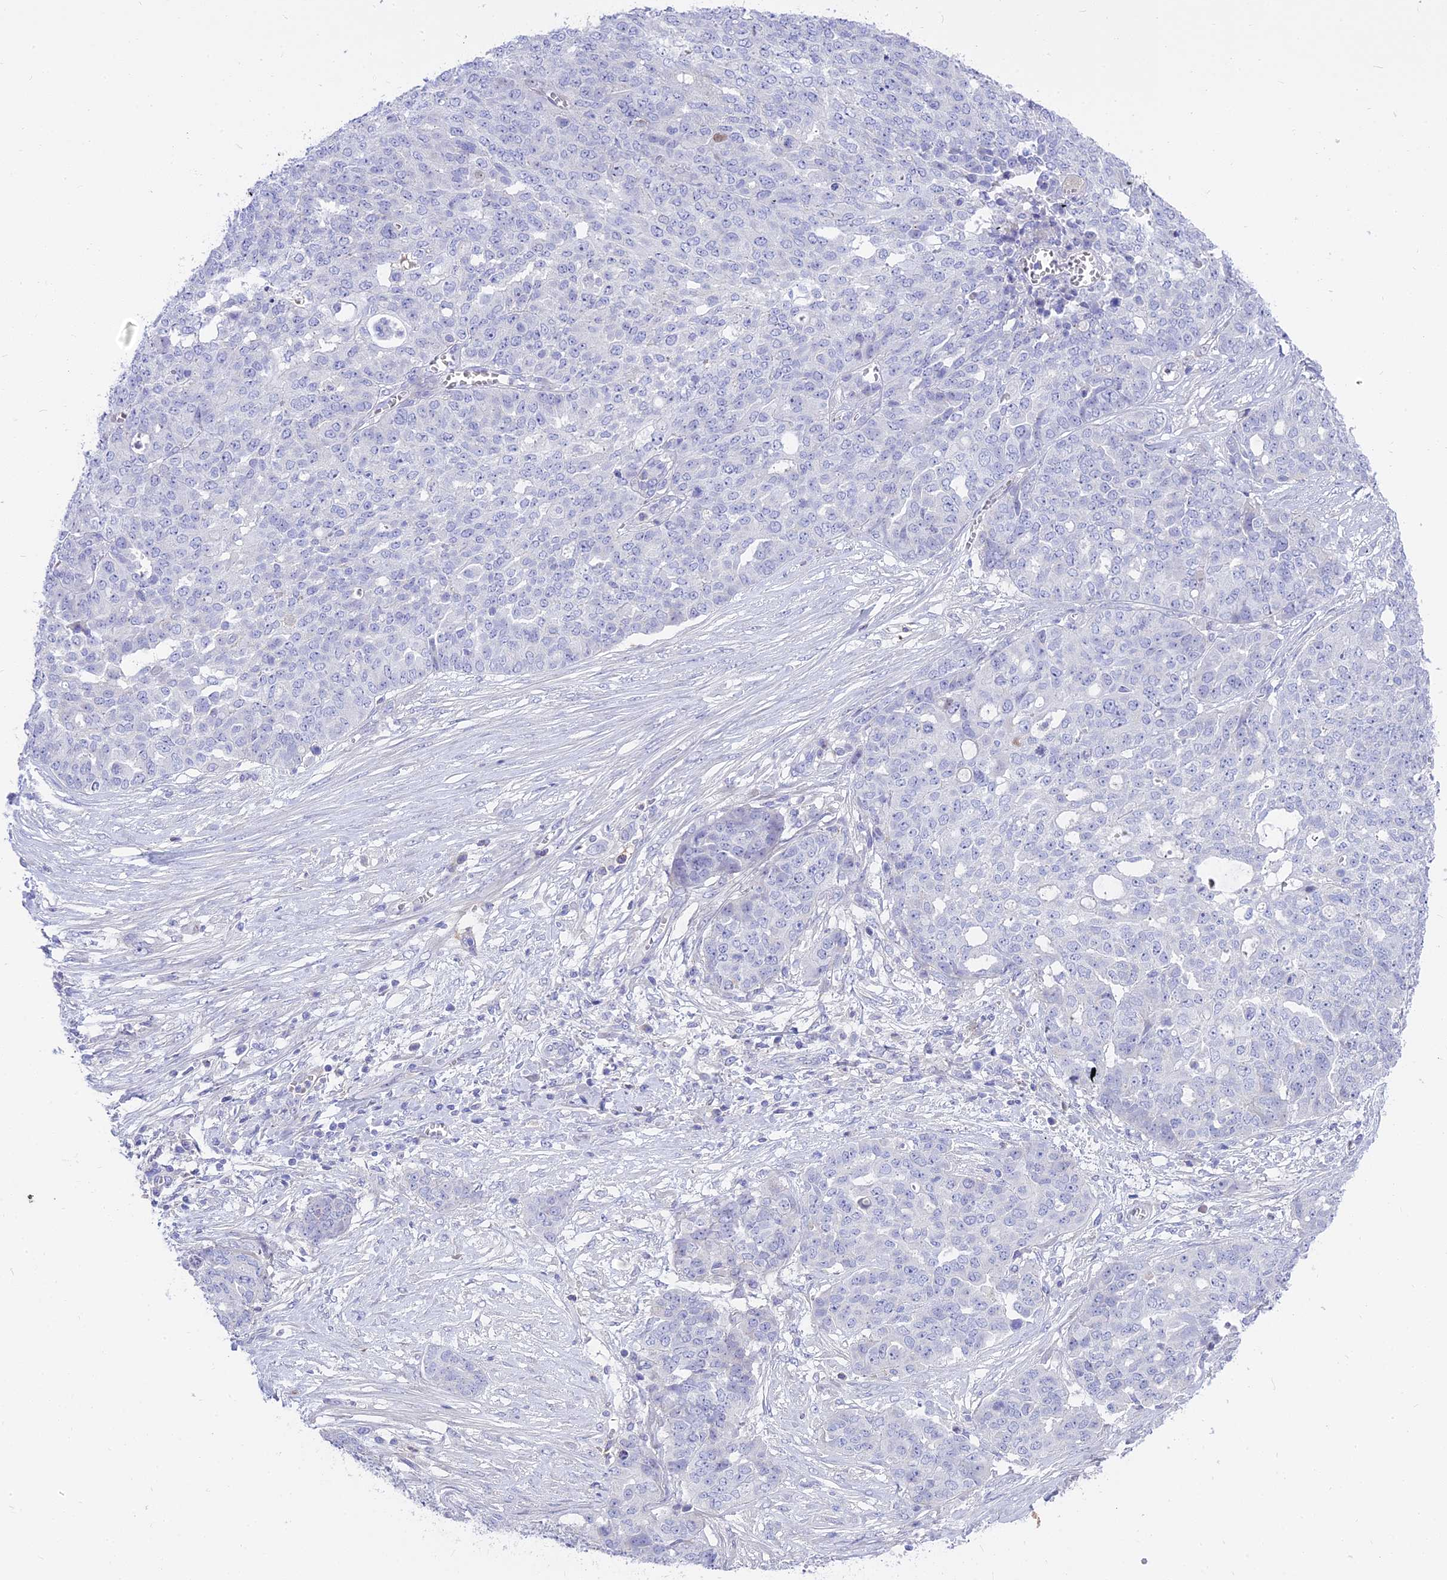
{"staining": {"intensity": "negative", "quantity": "none", "location": "none"}, "tissue": "ovarian cancer", "cell_type": "Tumor cells", "image_type": "cancer", "snomed": [{"axis": "morphology", "description": "Cystadenocarcinoma, serous, NOS"}, {"axis": "topography", "description": "Soft tissue"}, {"axis": "topography", "description": "Ovary"}], "caption": "This is an IHC micrograph of ovarian cancer (serous cystadenocarcinoma). There is no staining in tumor cells.", "gene": "MBD3L1", "patient": {"sex": "female", "age": 57}}